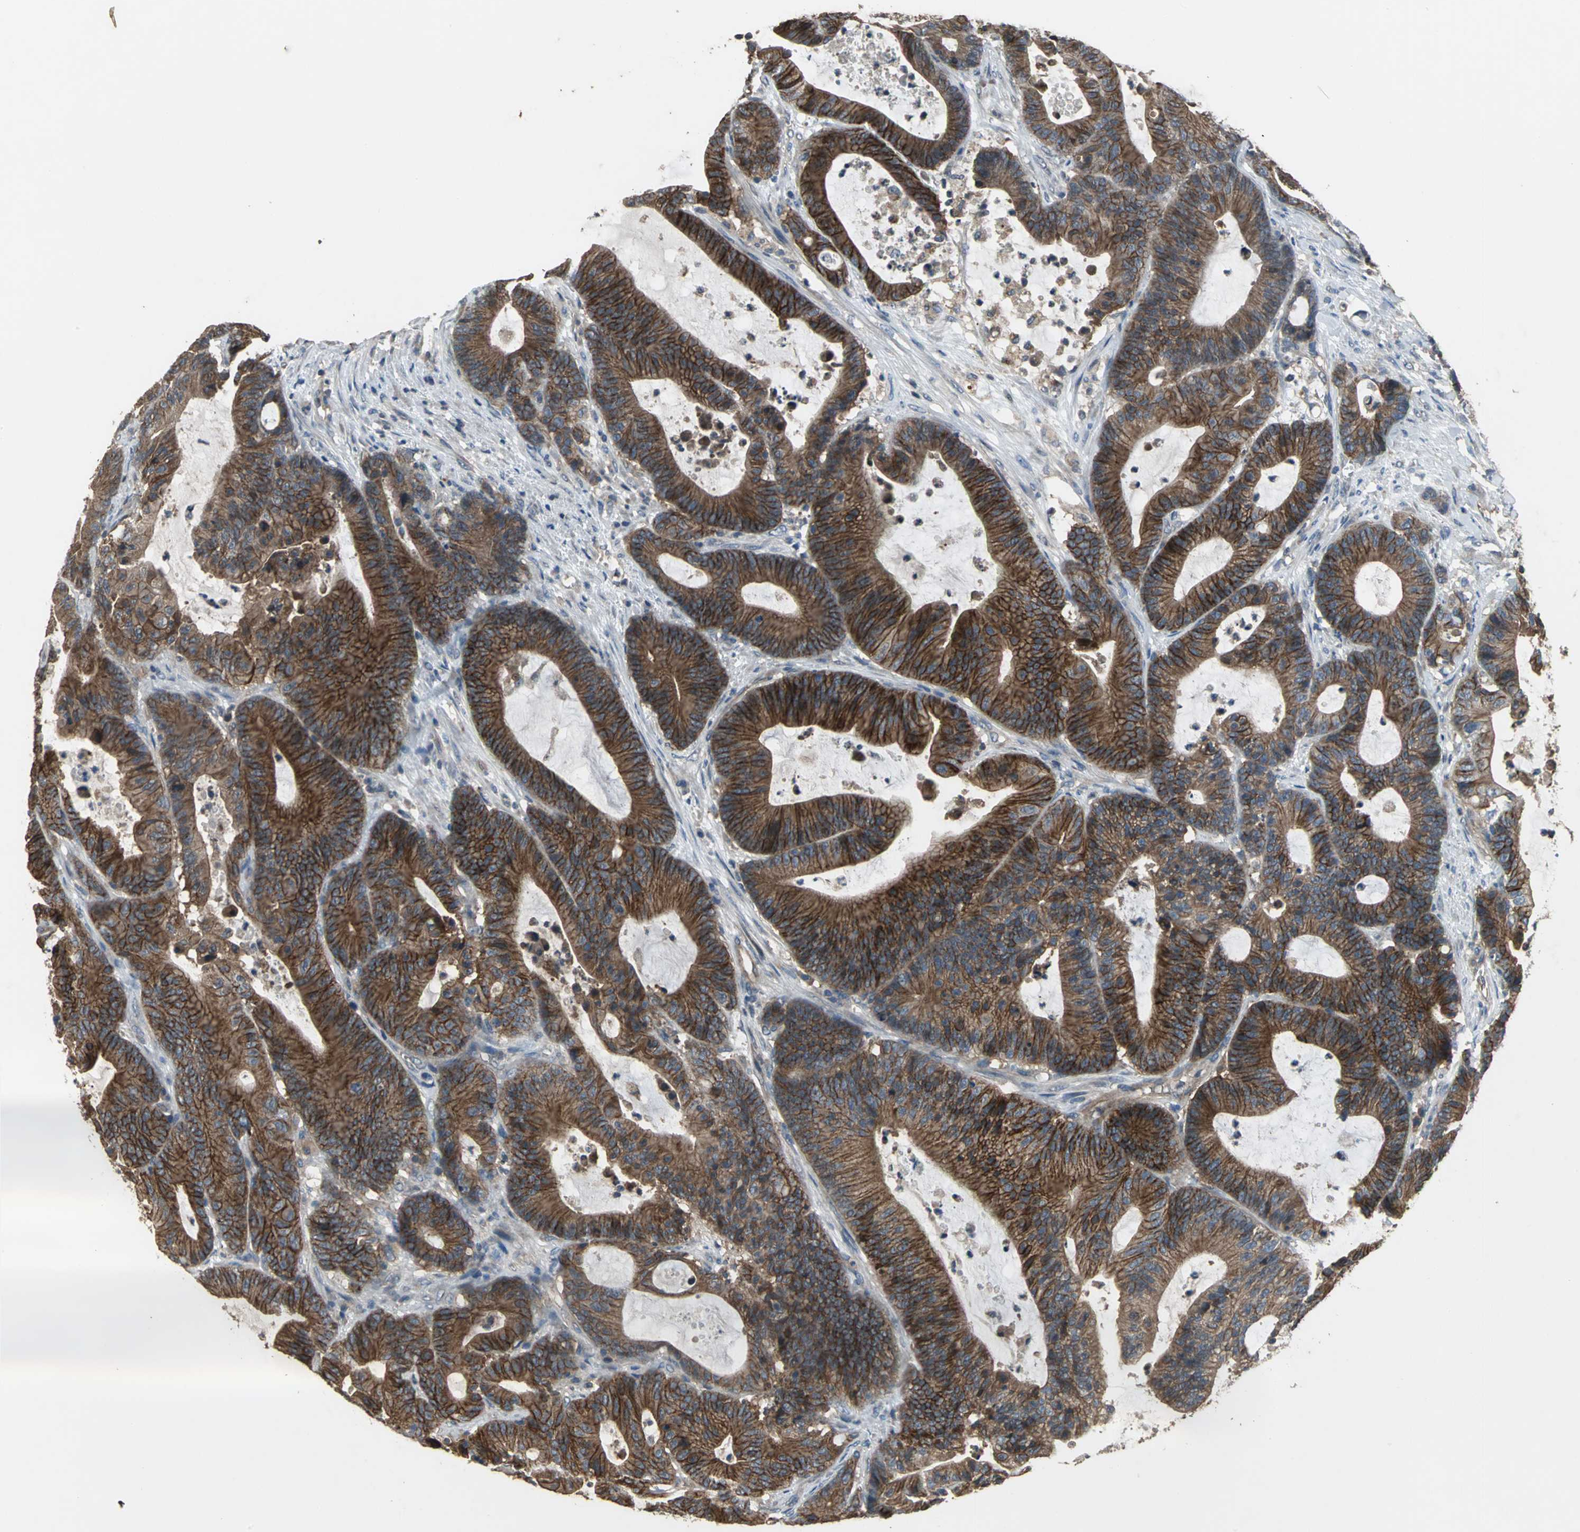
{"staining": {"intensity": "strong", "quantity": ">75%", "location": "cytoplasmic/membranous"}, "tissue": "colorectal cancer", "cell_type": "Tumor cells", "image_type": "cancer", "snomed": [{"axis": "morphology", "description": "Adenocarcinoma, NOS"}, {"axis": "topography", "description": "Colon"}], "caption": "Adenocarcinoma (colorectal) stained with immunohistochemistry (IHC) displays strong cytoplasmic/membranous positivity in about >75% of tumor cells. The protein is shown in brown color, while the nuclei are stained blue.", "gene": "MET", "patient": {"sex": "female", "age": 84}}